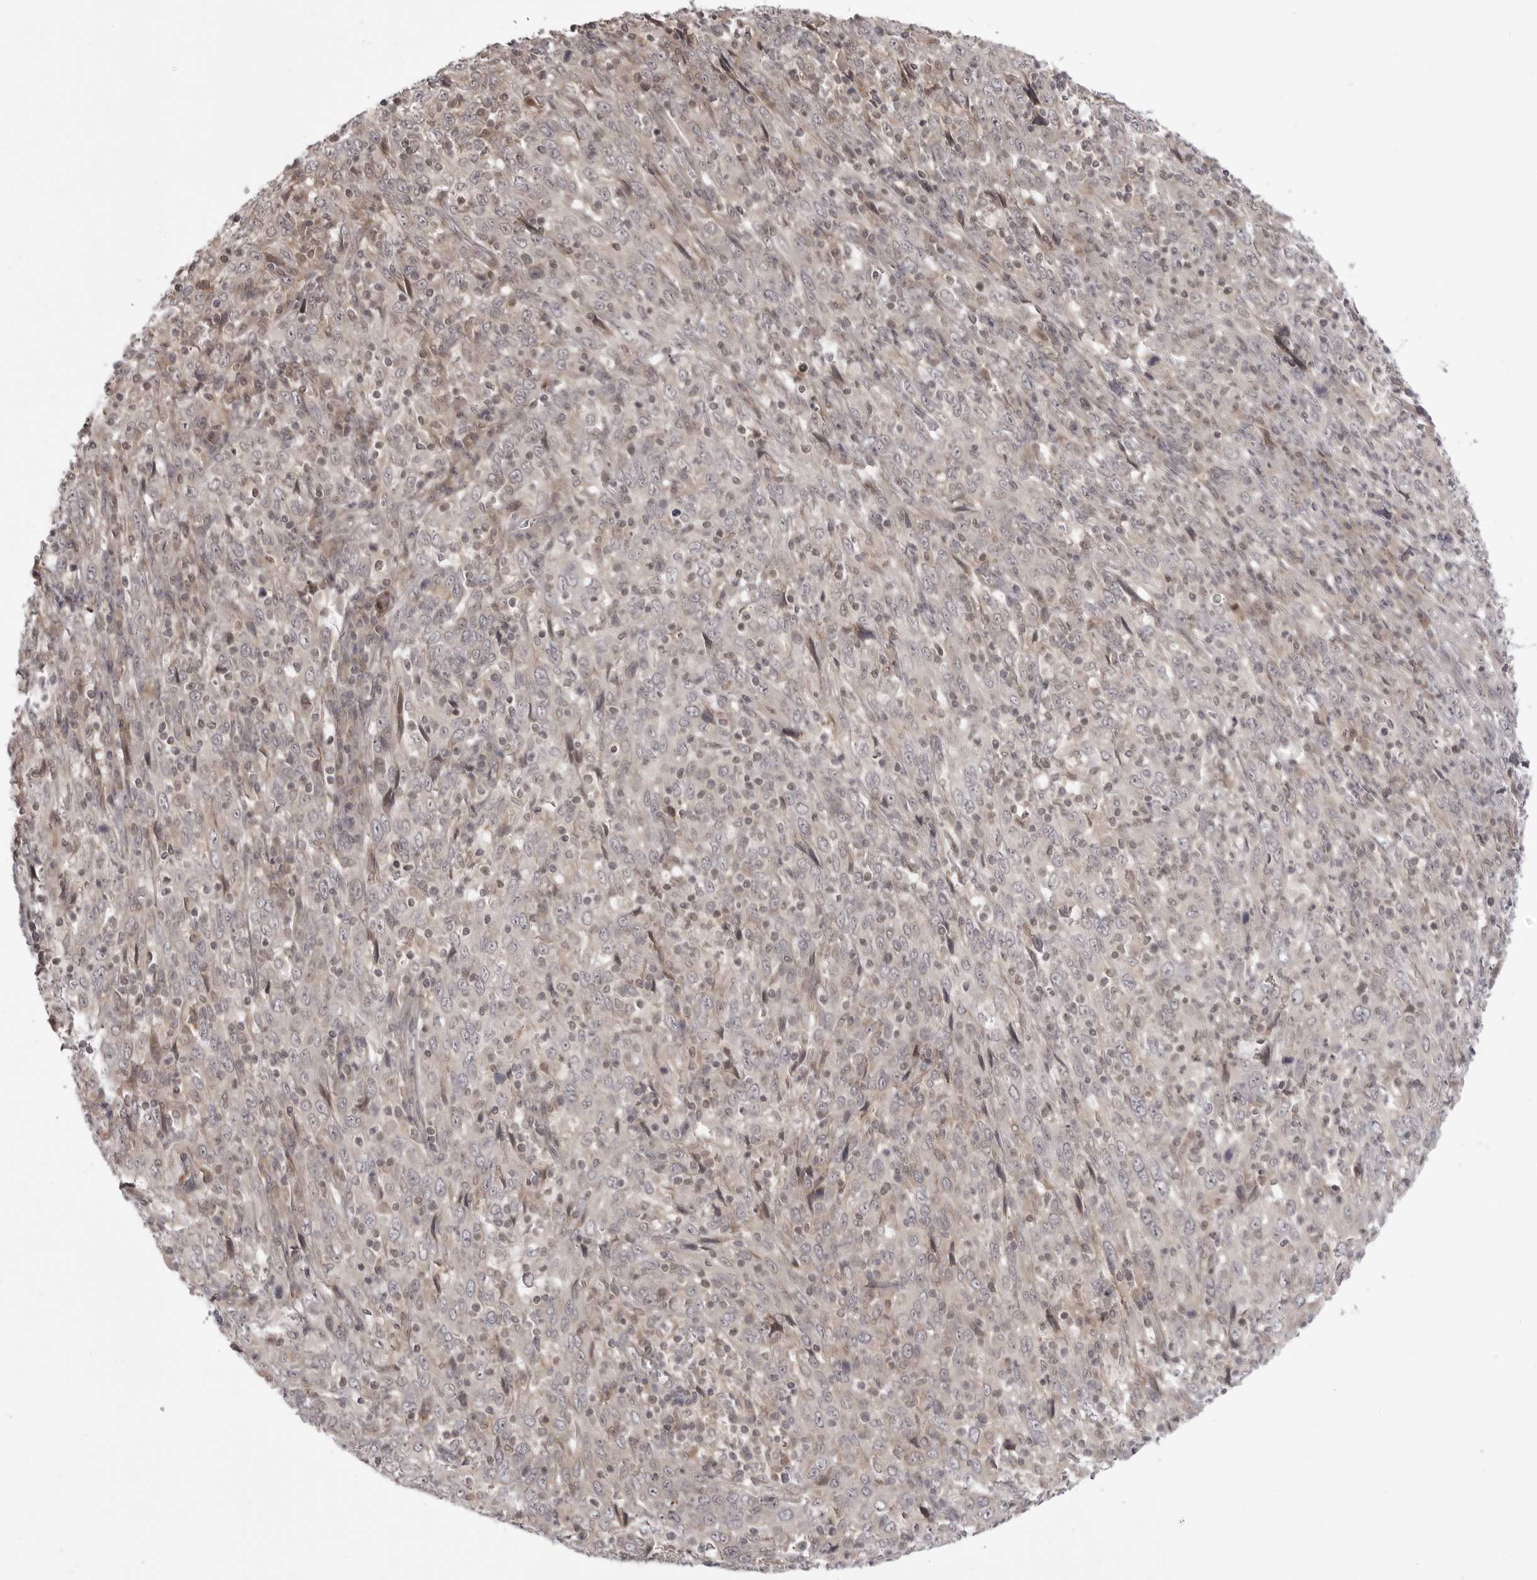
{"staining": {"intensity": "weak", "quantity": "<25%", "location": "cytoplasmic/membranous"}, "tissue": "cervical cancer", "cell_type": "Tumor cells", "image_type": "cancer", "snomed": [{"axis": "morphology", "description": "Squamous cell carcinoma, NOS"}, {"axis": "topography", "description": "Cervix"}], "caption": "IHC photomicrograph of neoplastic tissue: cervical squamous cell carcinoma stained with DAB reveals no significant protein expression in tumor cells.", "gene": "PTK2B", "patient": {"sex": "female", "age": 46}}